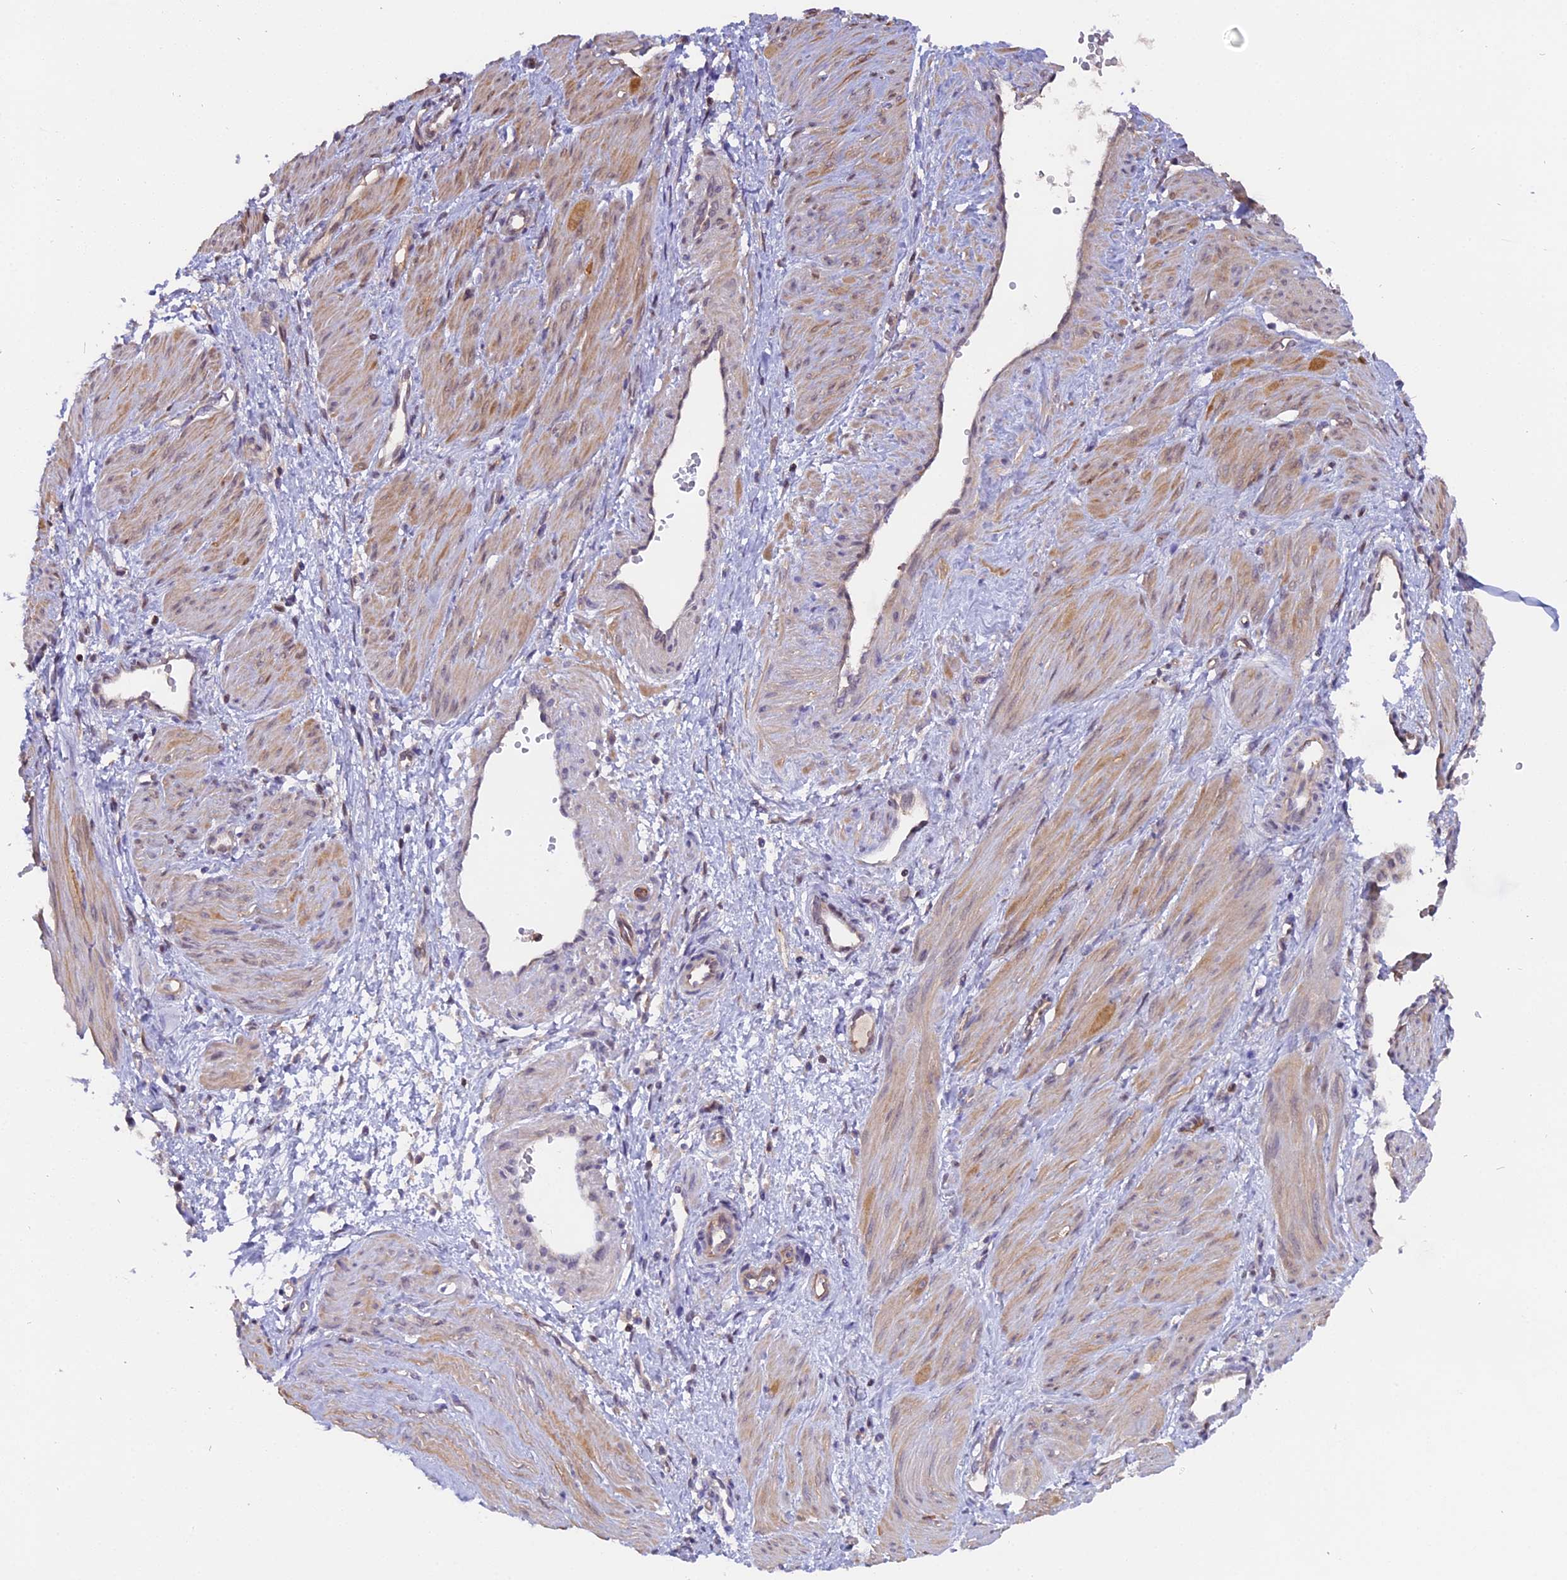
{"staining": {"intensity": "weak", "quantity": "<25%", "location": "cytoplasmic/membranous"}, "tissue": "smooth muscle", "cell_type": "Smooth muscle cells", "image_type": "normal", "snomed": [{"axis": "morphology", "description": "Normal tissue, NOS"}, {"axis": "topography", "description": "Endometrium"}], "caption": "Smooth muscle cells show no significant positivity in normal smooth muscle.", "gene": "FAM118B", "patient": {"sex": "female", "age": 33}}